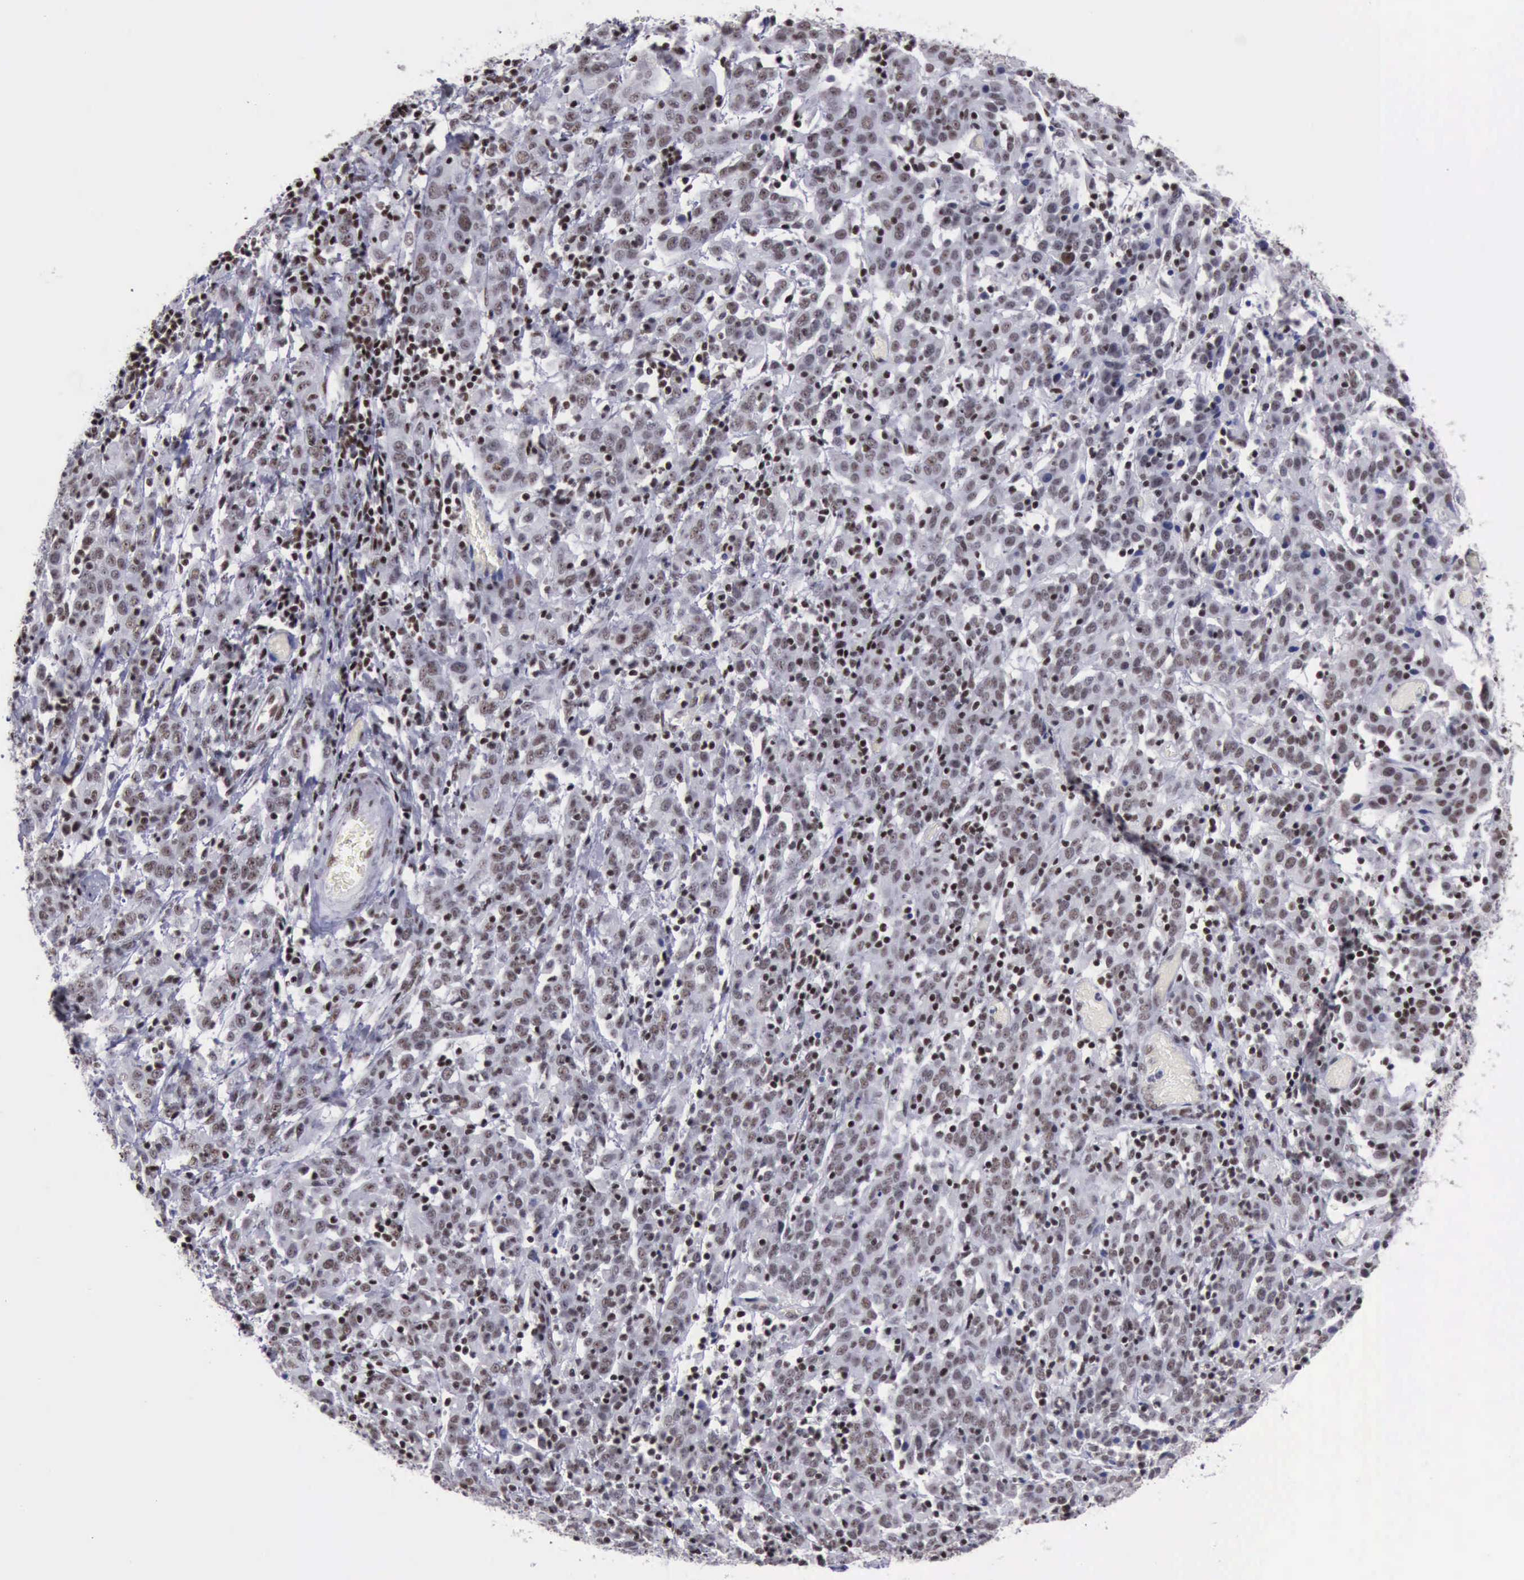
{"staining": {"intensity": "weak", "quantity": "<25%", "location": "nuclear"}, "tissue": "cervical cancer", "cell_type": "Tumor cells", "image_type": "cancer", "snomed": [{"axis": "morphology", "description": "Normal tissue, NOS"}, {"axis": "morphology", "description": "Squamous cell carcinoma, NOS"}, {"axis": "topography", "description": "Cervix"}], "caption": "The photomicrograph shows no staining of tumor cells in cervical cancer.", "gene": "YY1", "patient": {"sex": "female", "age": 67}}